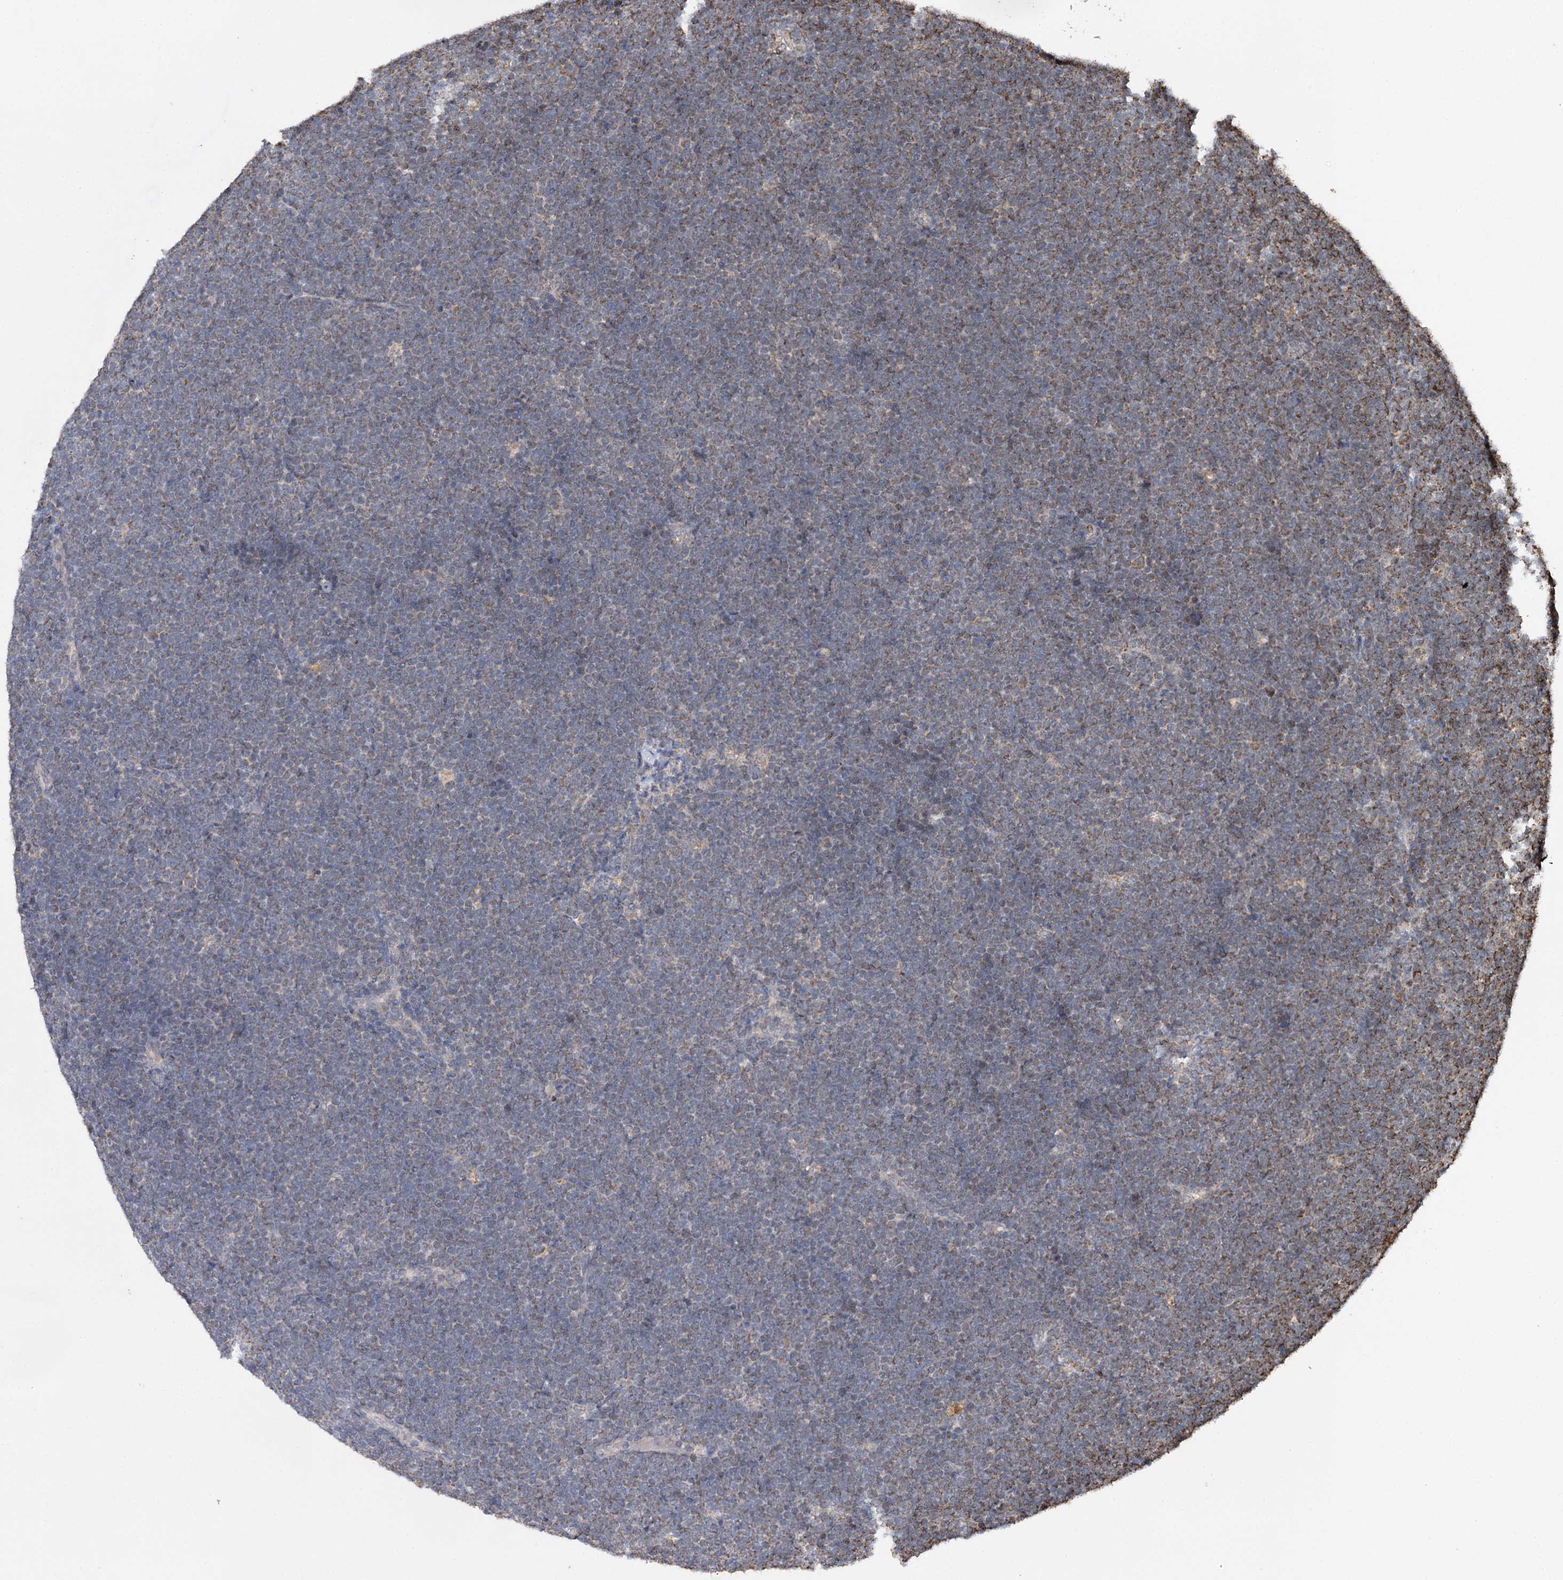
{"staining": {"intensity": "weak", "quantity": "<25%", "location": "cytoplasmic/membranous"}, "tissue": "lymphoma", "cell_type": "Tumor cells", "image_type": "cancer", "snomed": [{"axis": "morphology", "description": "Malignant lymphoma, non-Hodgkin's type, High grade"}, {"axis": "topography", "description": "Lymph node"}], "caption": "Tumor cells show no significant protein expression in lymphoma. The staining is performed using DAB (3,3'-diaminobenzidine) brown chromogen with nuclei counter-stained in using hematoxylin.", "gene": "PIK3CB", "patient": {"sex": "male", "age": 13}}